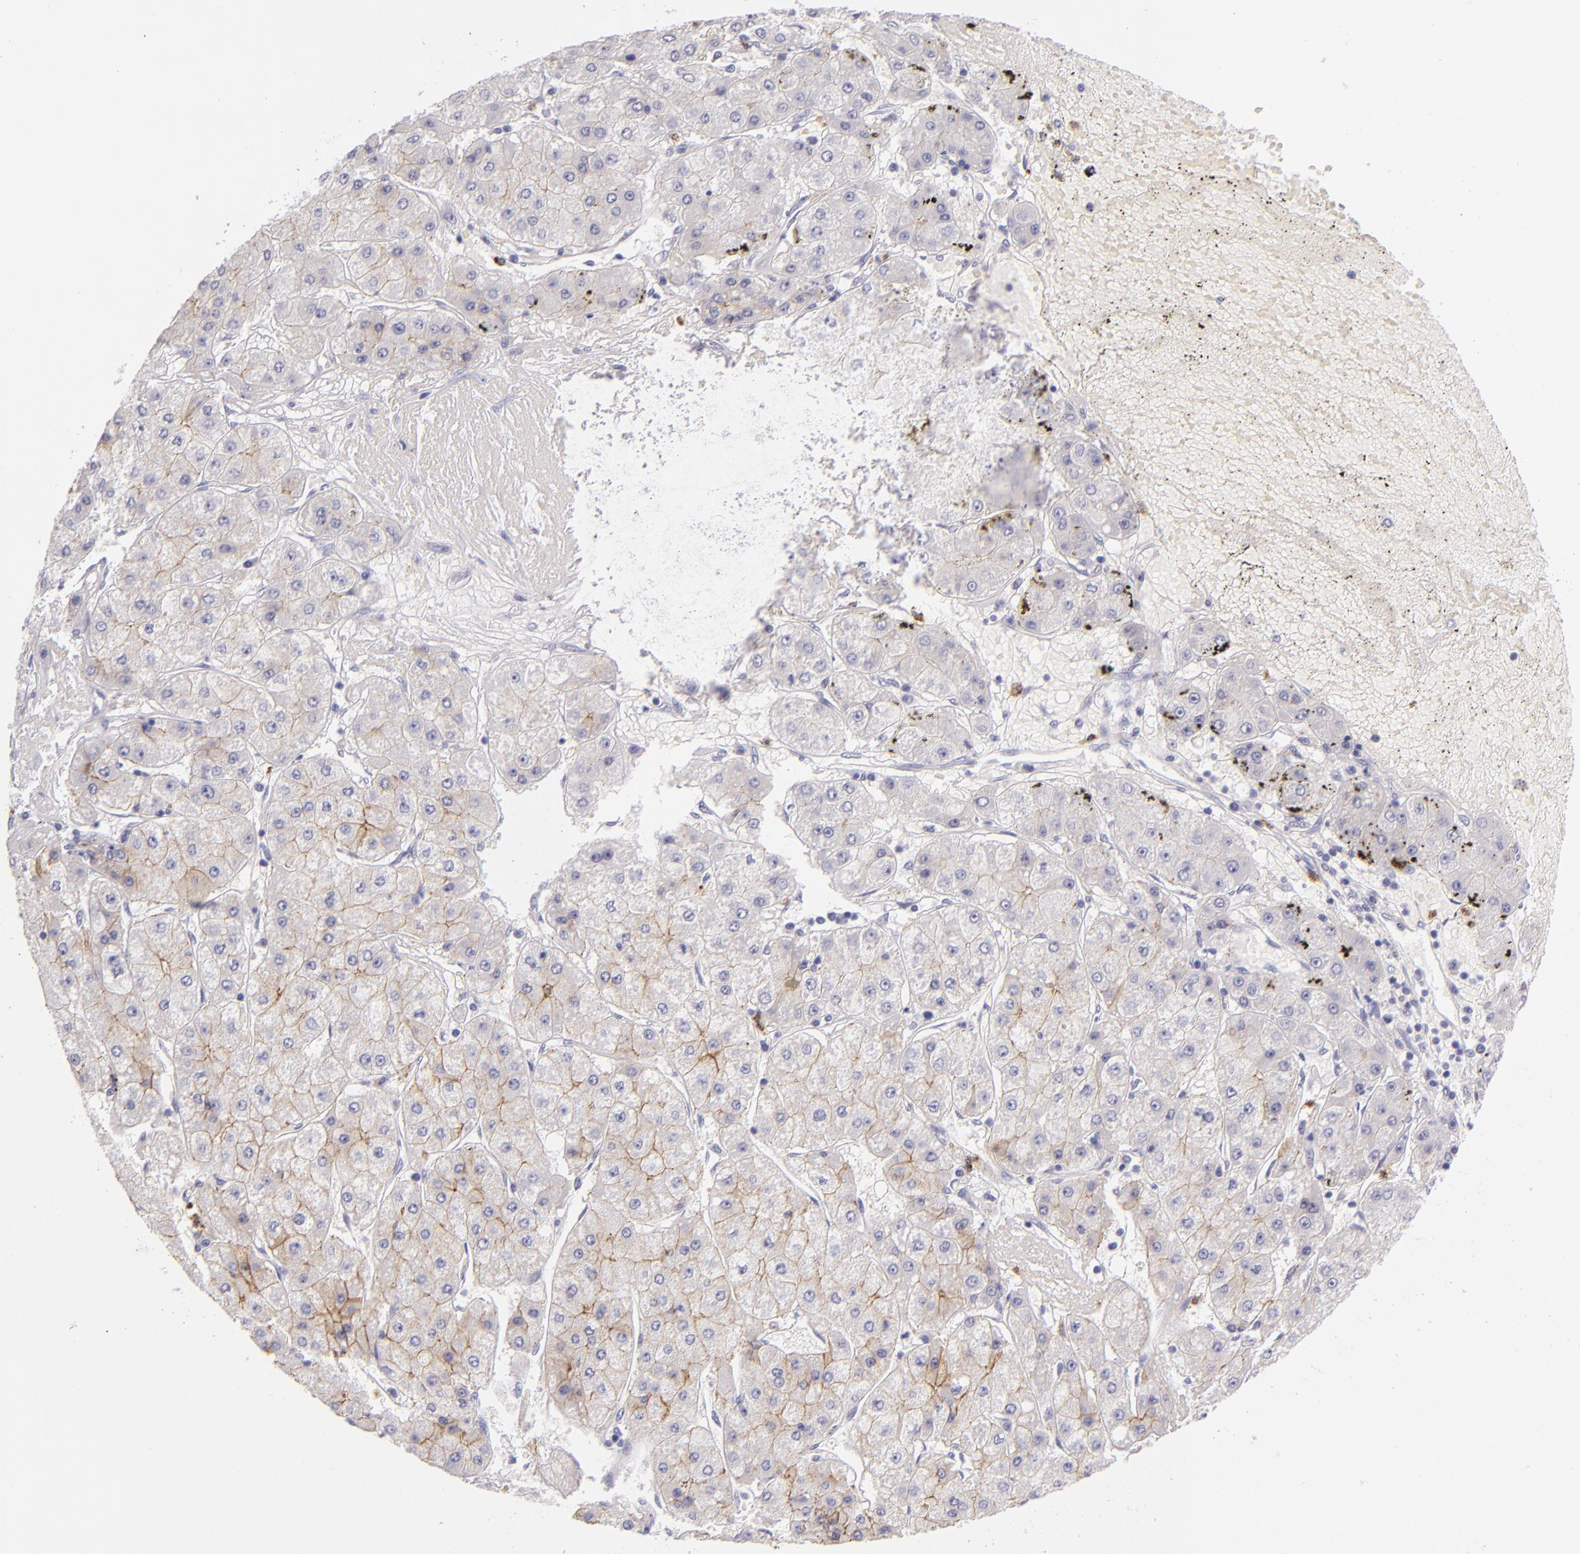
{"staining": {"intensity": "moderate", "quantity": ">75%", "location": "cytoplasmic/membranous"}, "tissue": "liver cancer", "cell_type": "Tumor cells", "image_type": "cancer", "snomed": [{"axis": "morphology", "description": "Carcinoma, Hepatocellular, NOS"}, {"axis": "topography", "description": "Liver"}], "caption": "Moderate cytoplasmic/membranous protein expression is seen in approximately >75% of tumor cells in hepatocellular carcinoma (liver).", "gene": "CDH3", "patient": {"sex": "female", "age": 52}}